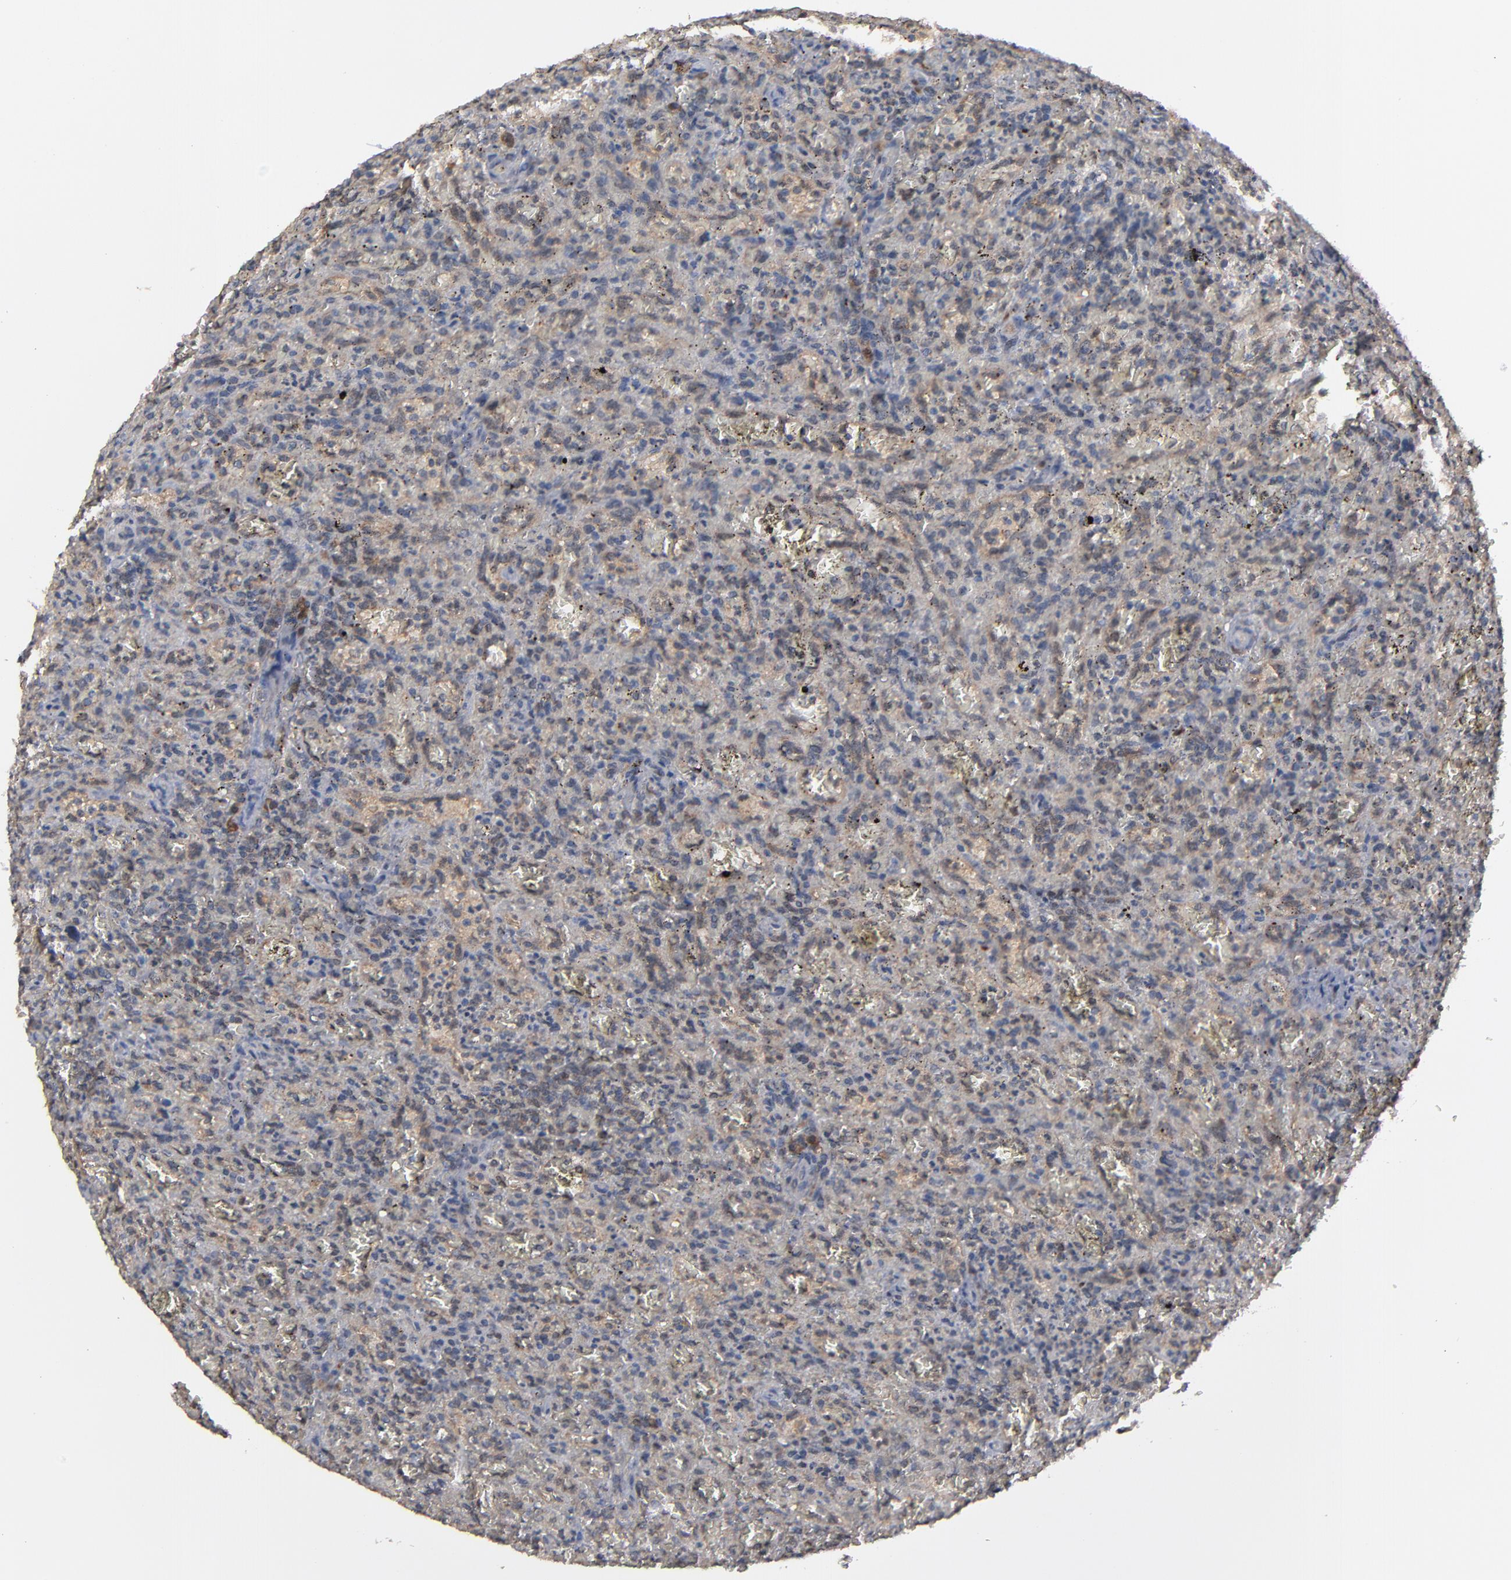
{"staining": {"intensity": "weak", "quantity": ">75%", "location": "cytoplasmic/membranous"}, "tissue": "lymphoma", "cell_type": "Tumor cells", "image_type": "cancer", "snomed": [{"axis": "morphology", "description": "Malignant lymphoma, non-Hodgkin's type, Low grade"}, {"axis": "topography", "description": "Spleen"}], "caption": "A brown stain shows weak cytoplasmic/membranous staining of a protein in lymphoma tumor cells.", "gene": "ALG13", "patient": {"sex": "female", "age": 64}}